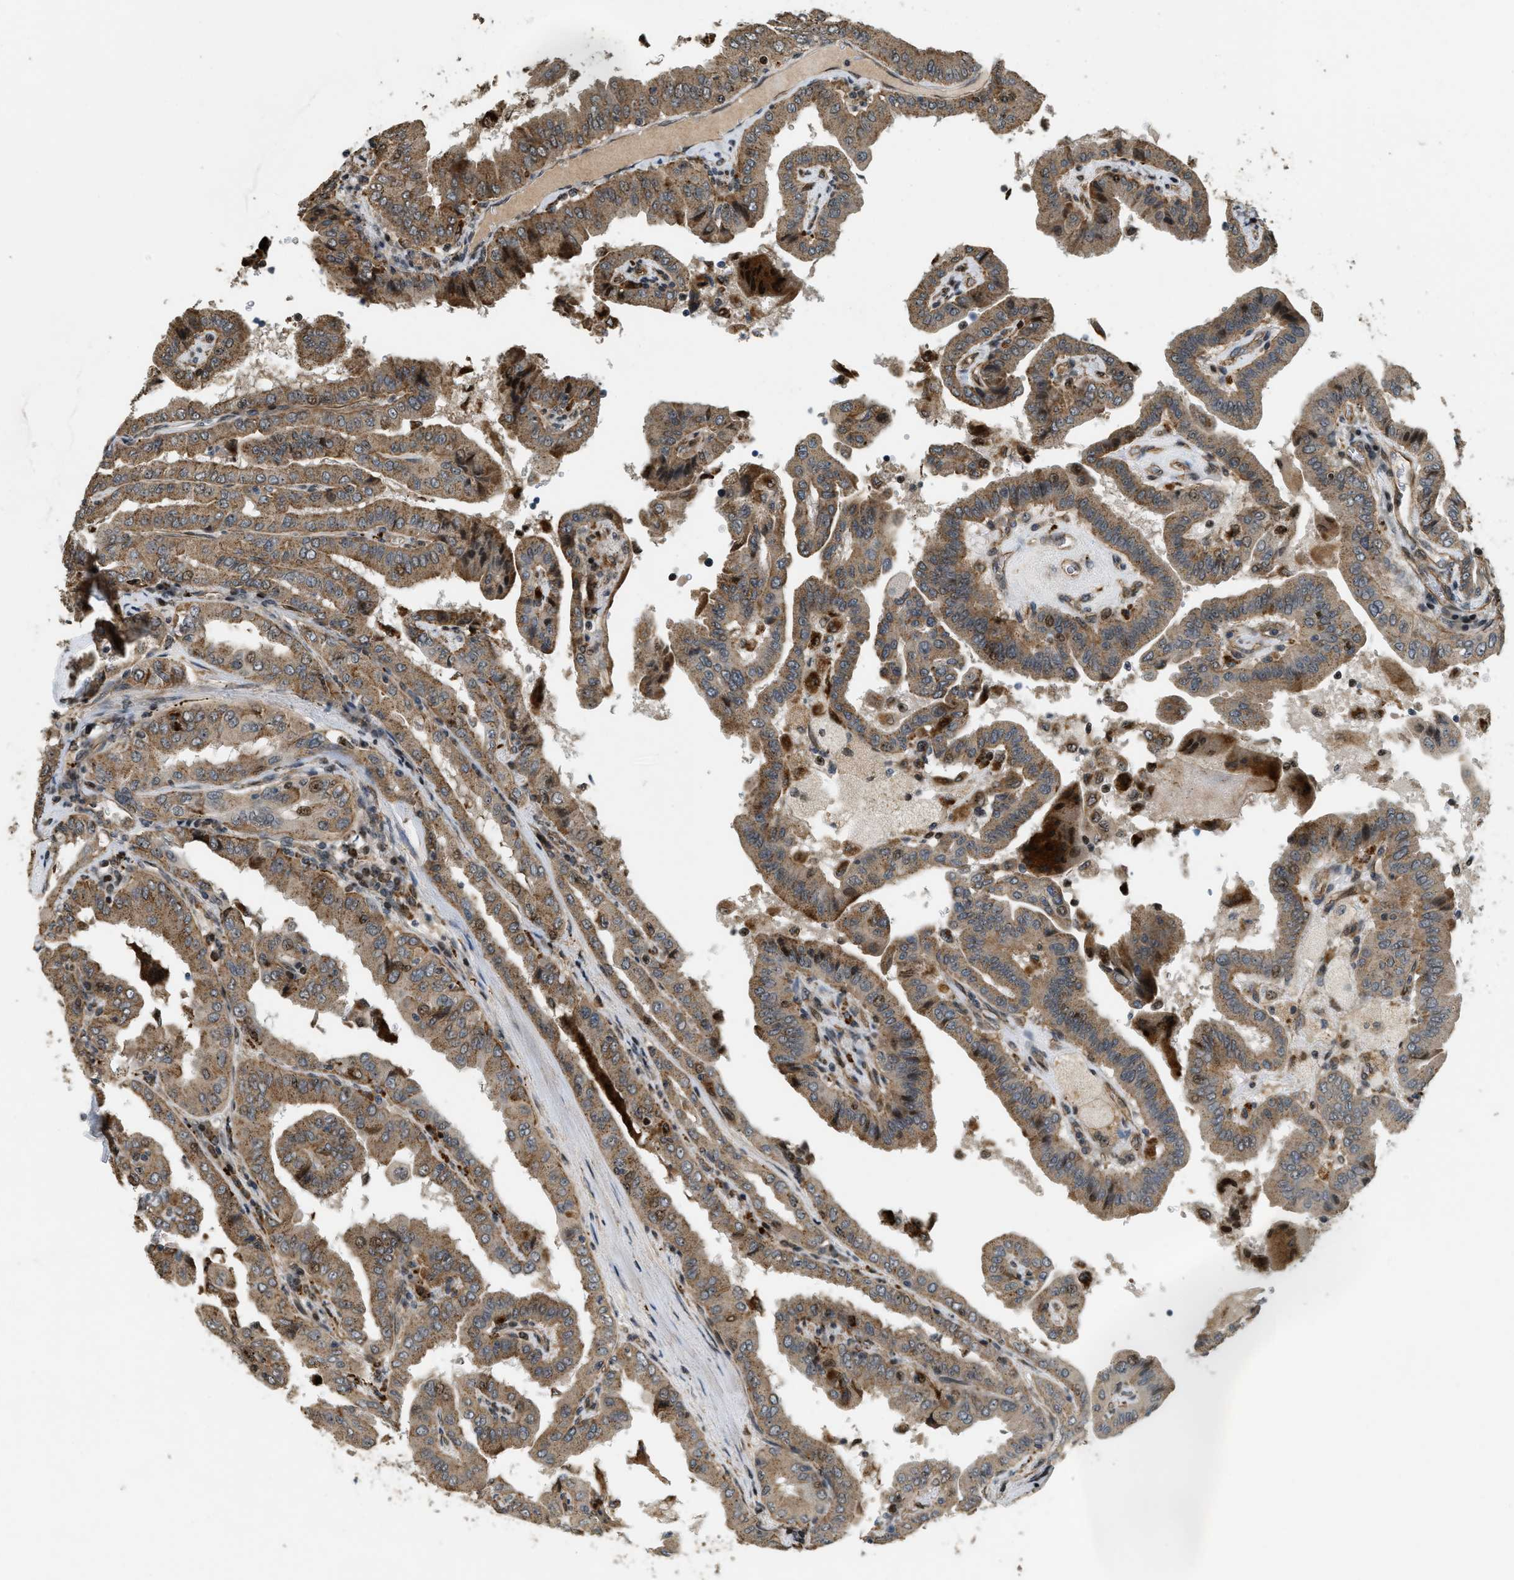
{"staining": {"intensity": "moderate", "quantity": ">75%", "location": "cytoplasmic/membranous"}, "tissue": "thyroid cancer", "cell_type": "Tumor cells", "image_type": "cancer", "snomed": [{"axis": "morphology", "description": "Papillary adenocarcinoma, NOS"}, {"axis": "topography", "description": "Thyroid gland"}], "caption": "Immunohistochemical staining of thyroid cancer (papillary adenocarcinoma) displays medium levels of moderate cytoplasmic/membranous protein positivity in about >75% of tumor cells. (DAB (3,3'-diaminobenzidine) = brown stain, brightfield microscopy at high magnification).", "gene": "LTA4H", "patient": {"sex": "male", "age": 33}}